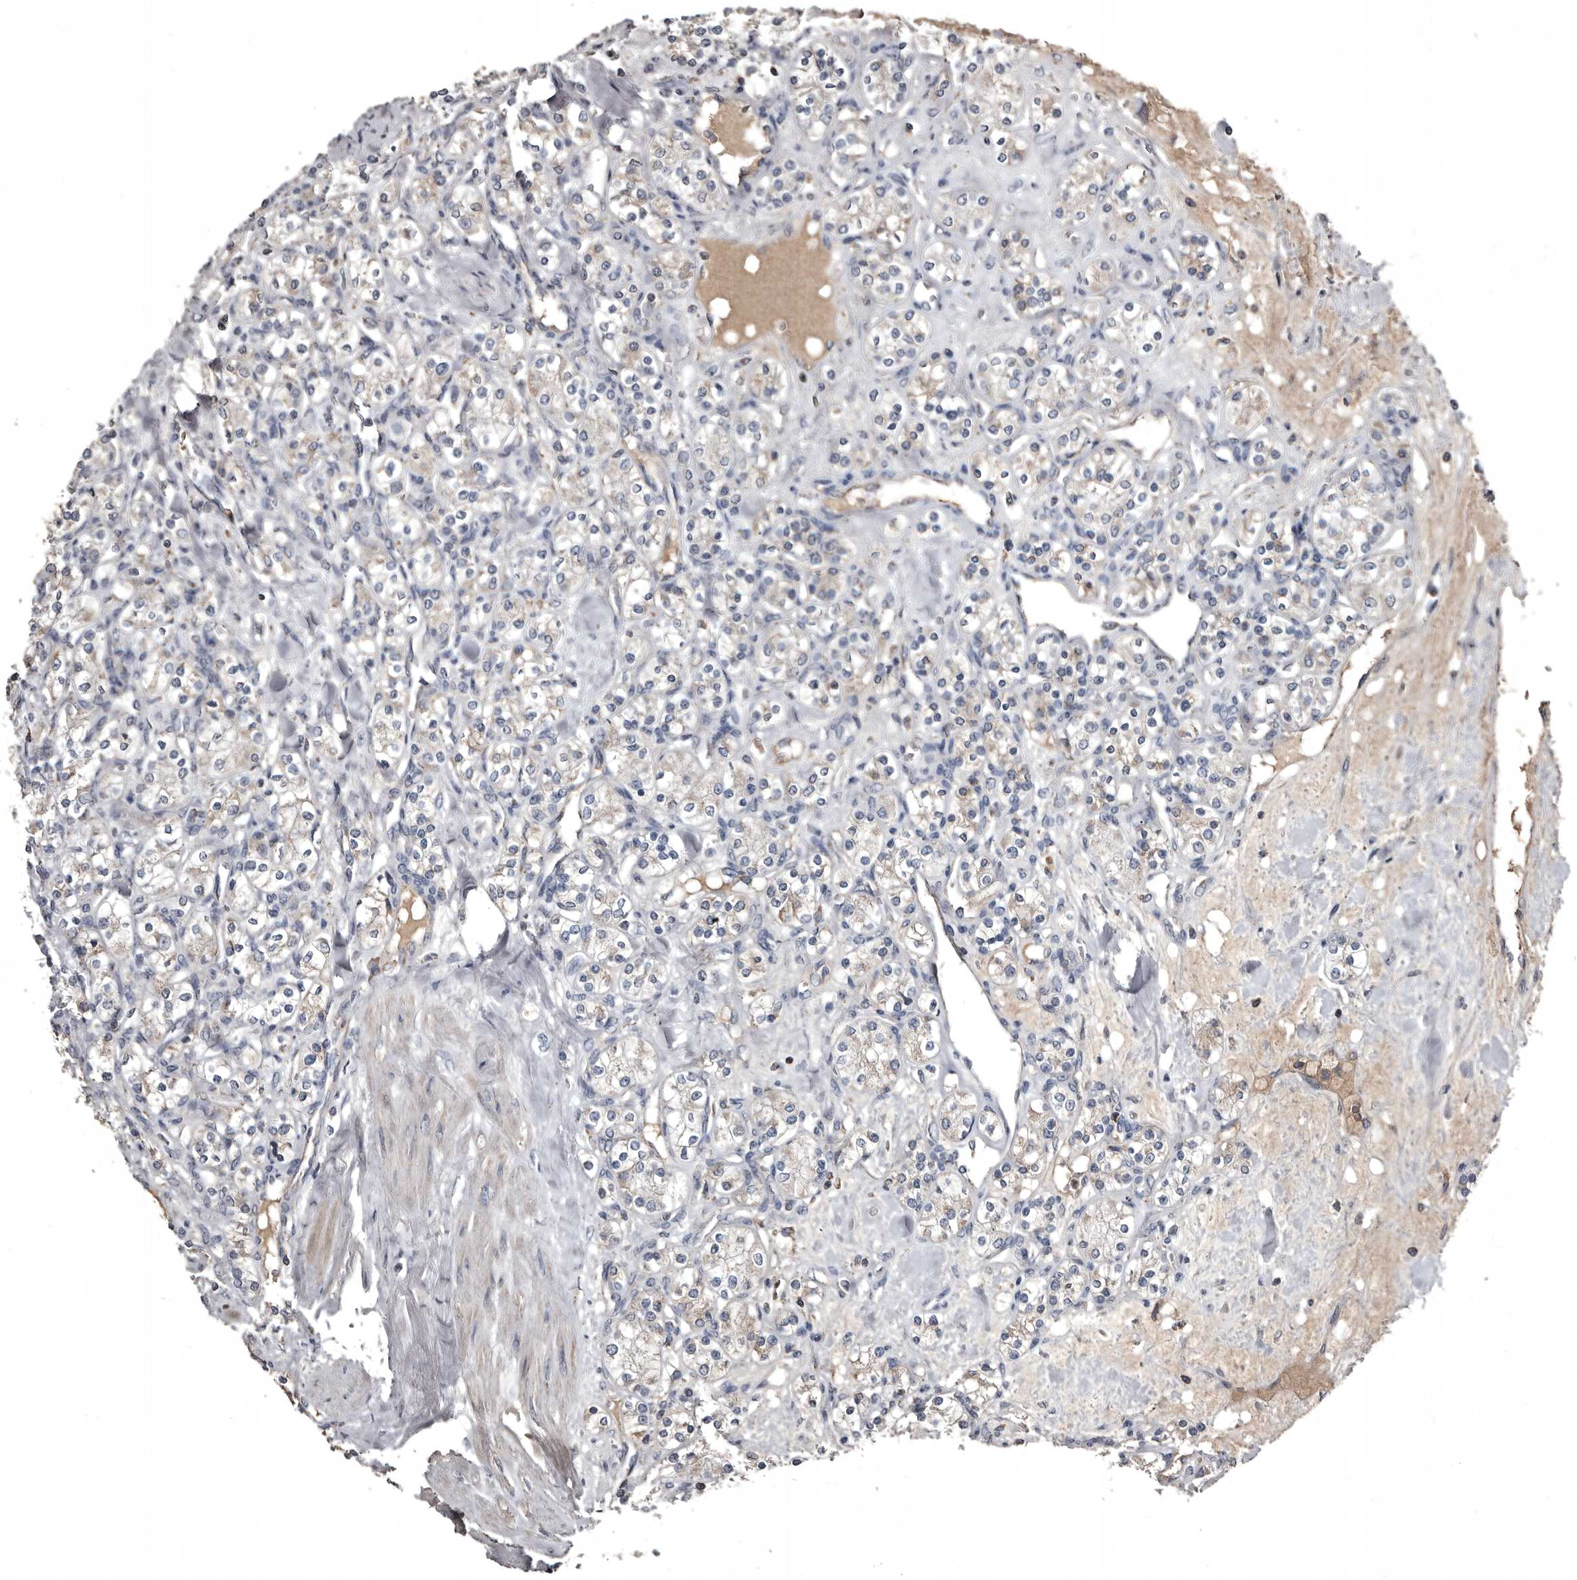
{"staining": {"intensity": "weak", "quantity": "<25%", "location": "cytoplasmic/membranous"}, "tissue": "renal cancer", "cell_type": "Tumor cells", "image_type": "cancer", "snomed": [{"axis": "morphology", "description": "Adenocarcinoma, NOS"}, {"axis": "topography", "description": "Kidney"}], "caption": "This is an IHC image of human adenocarcinoma (renal). There is no expression in tumor cells.", "gene": "GREB1", "patient": {"sex": "male", "age": 77}}